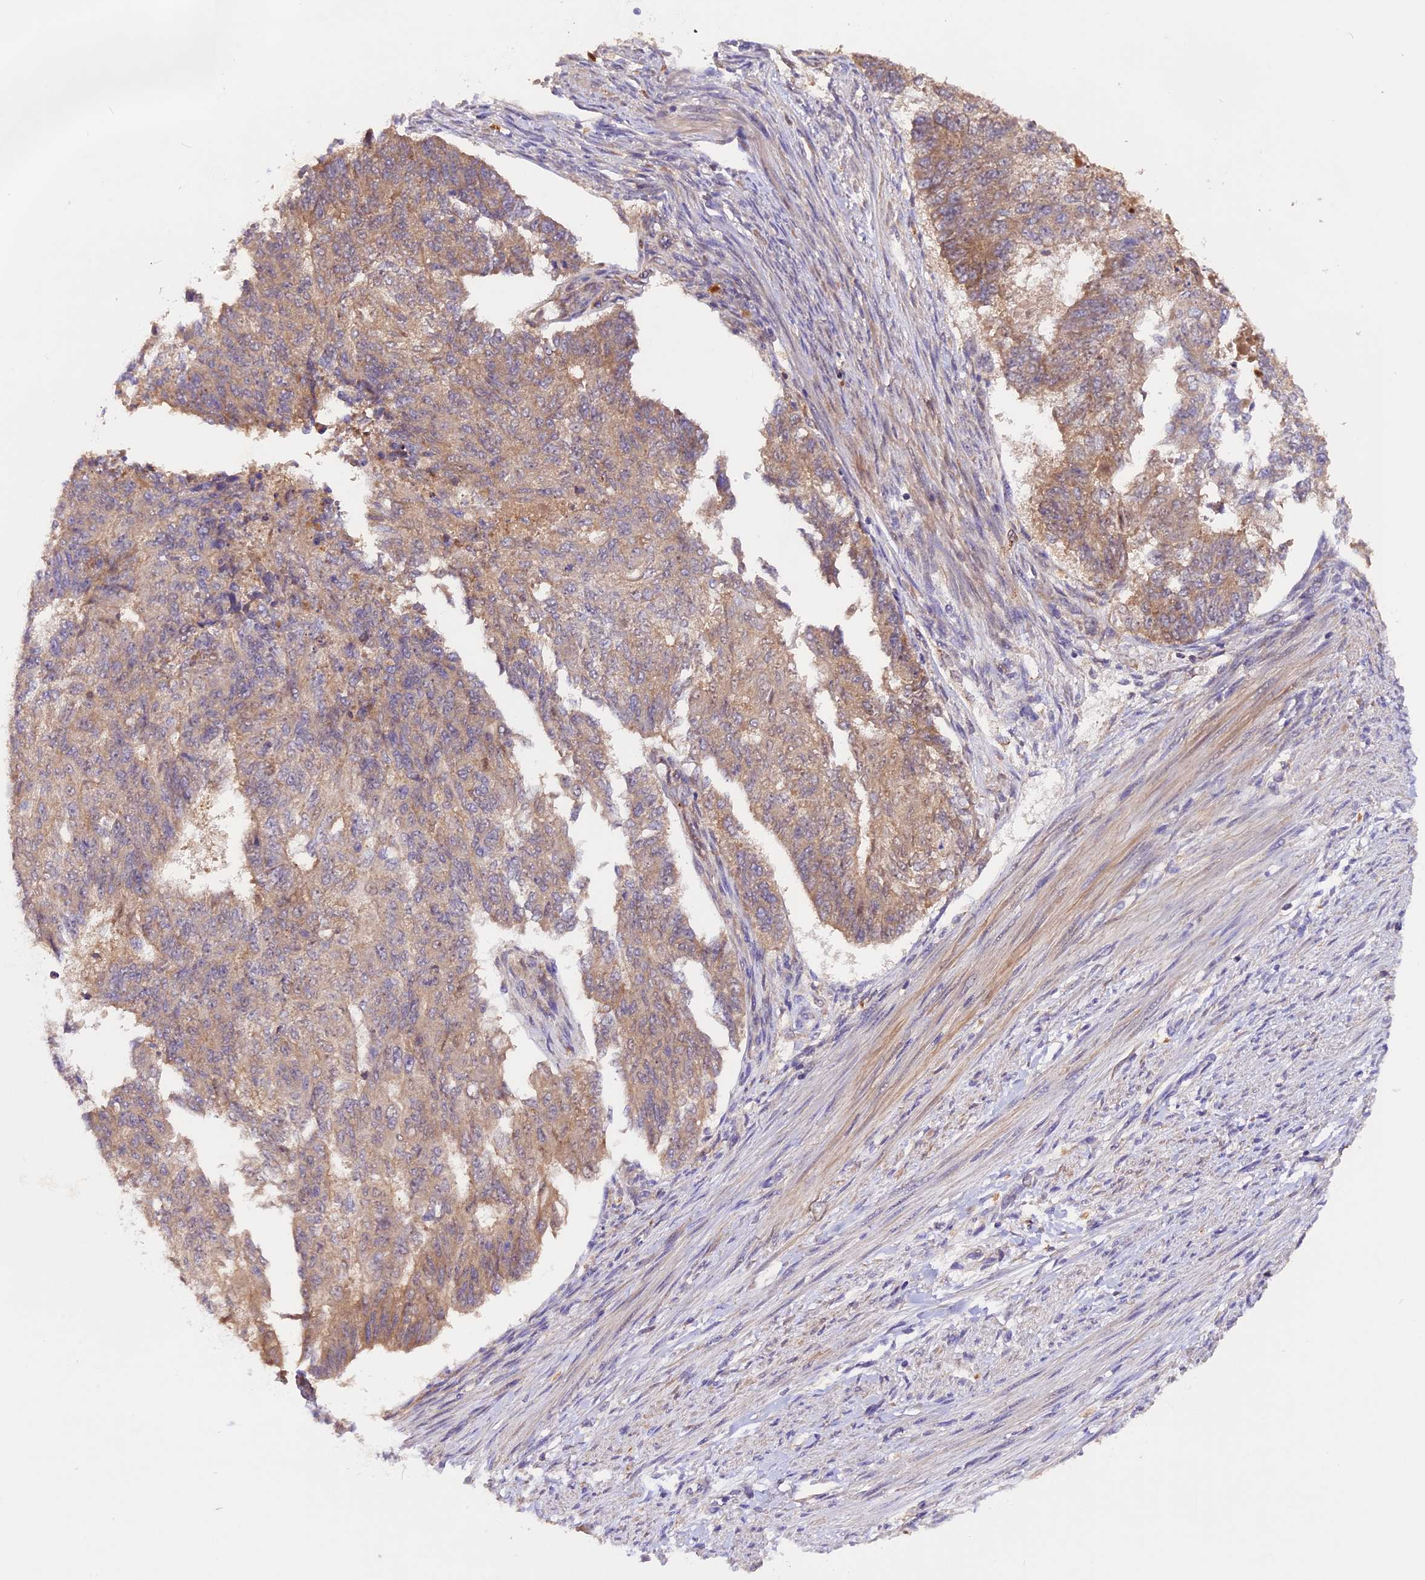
{"staining": {"intensity": "weak", "quantity": ">75%", "location": "cytoplasmic/membranous"}, "tissue": "endometrial cancer", "cell_type": "Tumor cells", "image_type": "cancer", "snomed": [{"axis": "morphology", "description": "Adenocarcinoma, NOS"}, {"axis": "topography", "description": "Endometrium"}], "caption": "A high-resolution histopathology image shows IHC staining of endometrial cancer (adenocarcinoma), which shows weak cytoplasmic/membranous positivity in approximately >75% of tumor cells. (DAB (3,3'-diaminobenzidine) = brown stain, brightfield microscopy at high magnification).", "gene": "MARK4", "patient": {"sex": "female", "age": 32}}